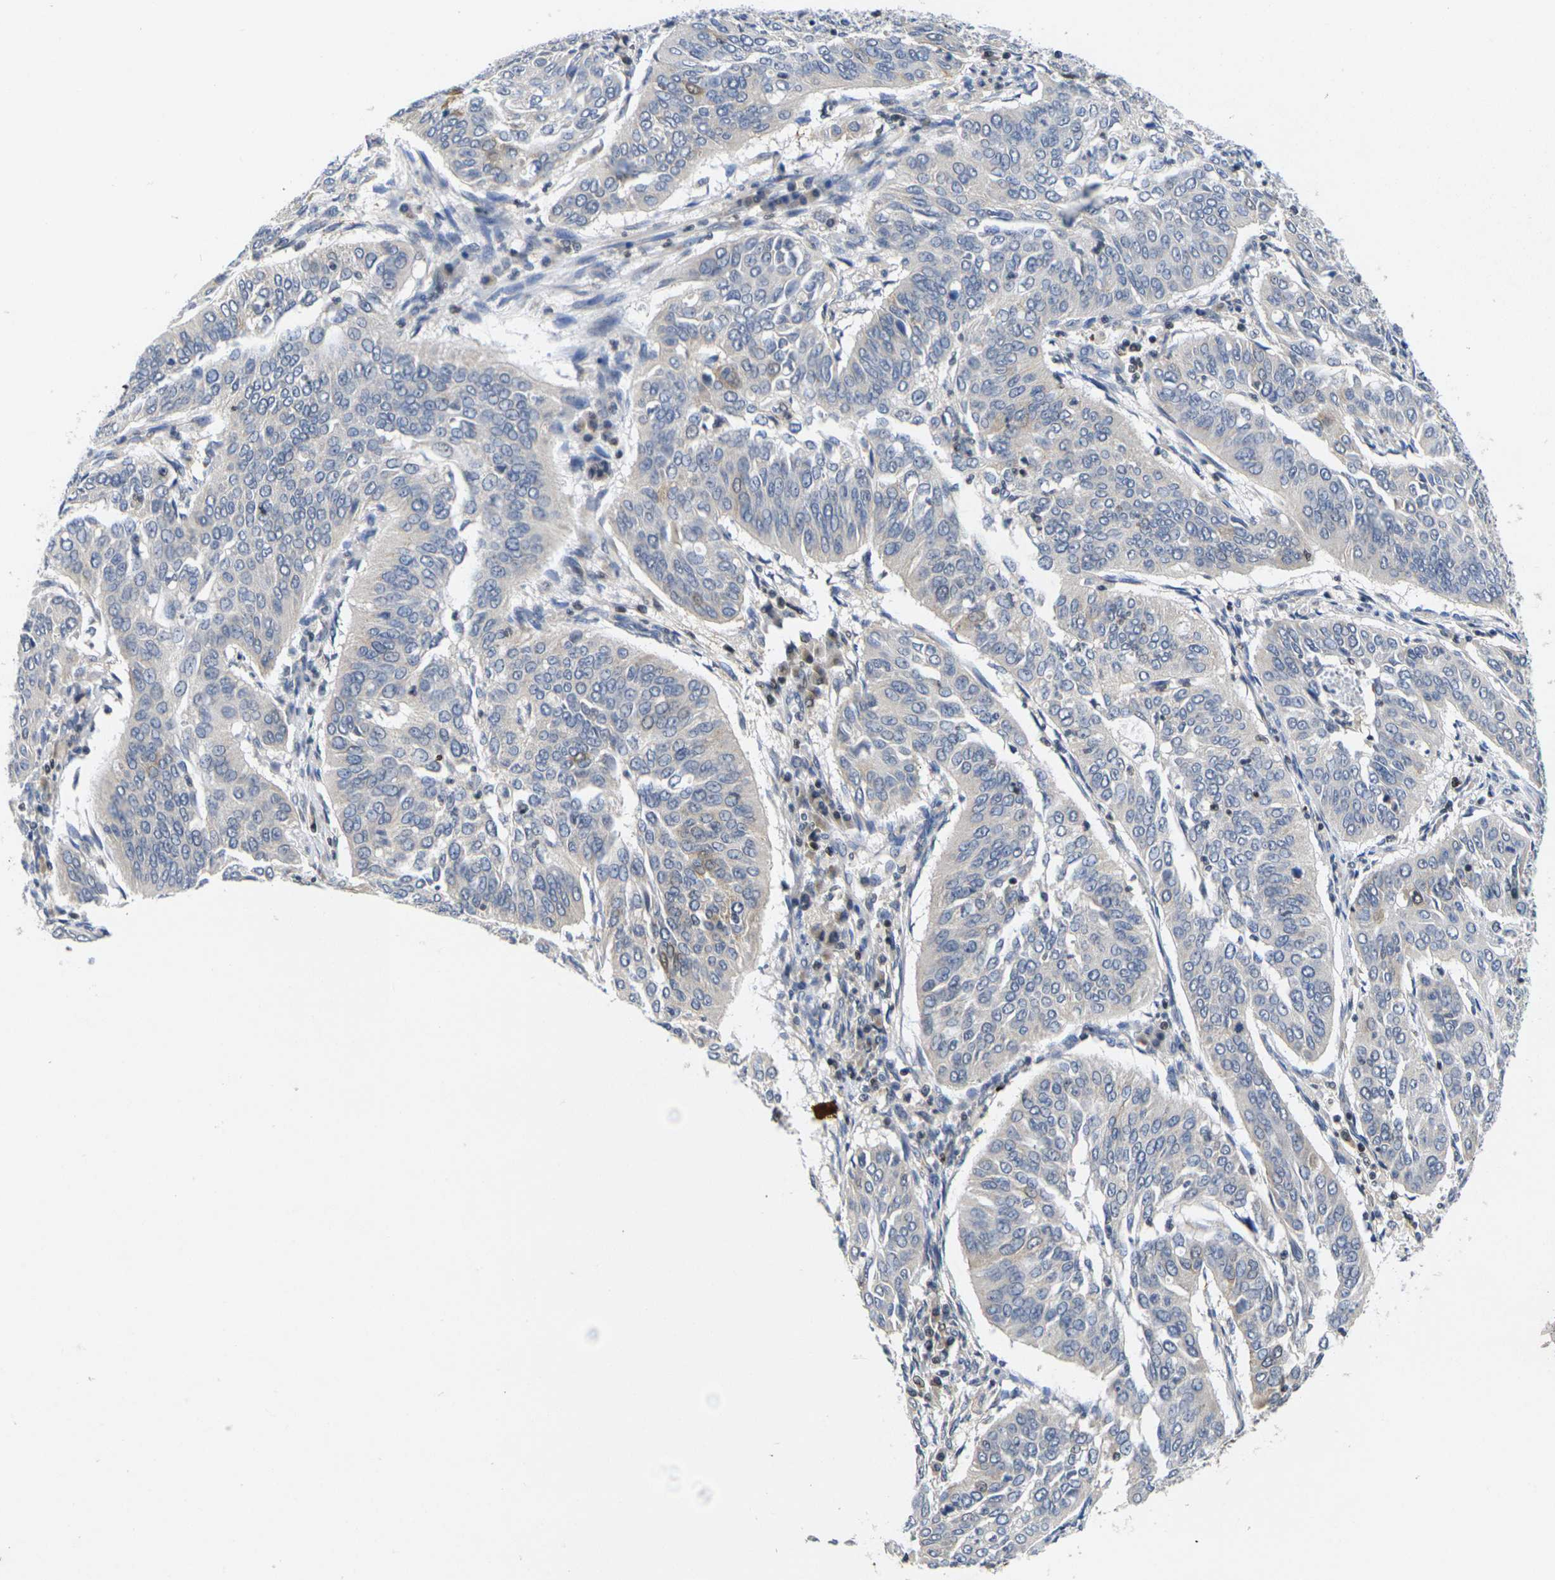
{"staining": {"intensity": "negative", "quantity": "none", "location": "none"}, "tissue": "cervical cancer", "cell_type": "Tumor cells", "image_type": "cancer", "snomed": [{"axis": "morphology", "description": "Normal tissue, NOS"}, {"axis": "morphology", "description": "Squamous cell carcinoma, NOS"}, {"axis": "topography", "description": "Cervix"}], "caption": "Tumor cells show no significant protein expression in cervical squamous cell carcinoma.", "gene": "IKZF1", "patient": {"sex": "female", "age": 39}}